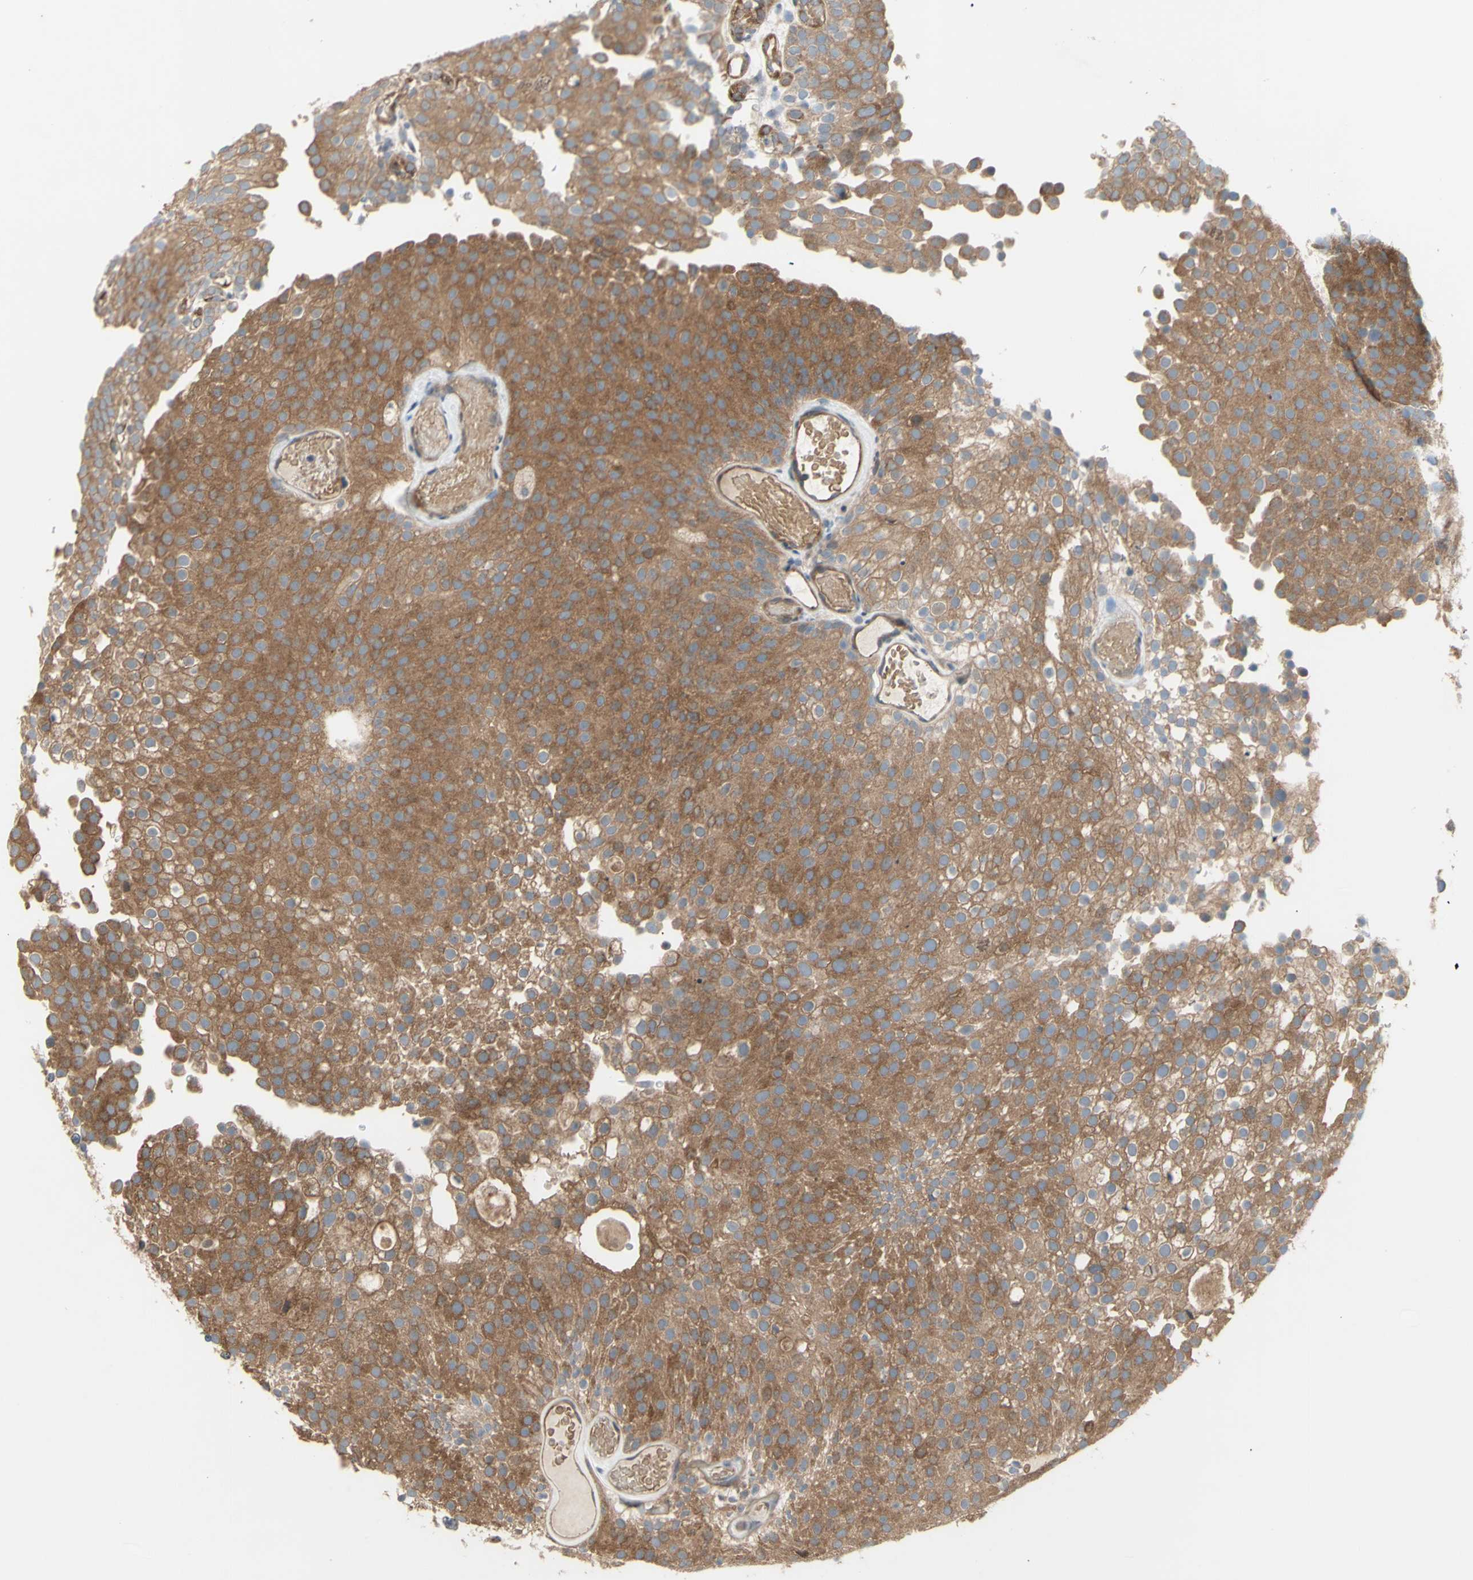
{"staining": {"intensity": "moderate", "quantity": ">75%", "location": "cytoplasmic/membranous"}, "tissue": "urothelial cancer", "cell_type": "Tumor cells", "image_type": "cancer", "snomed": [{"axis": "morphology", "description": "Urothelial carcinoma, Low grade"}, {"axis": "topography", "description": "Urinary bladder"}], "caption": "Tumor cells demonstrate medium levels of moderate cytoplasmic/membranous staining in about >75% of cells in human urothelial carcinoma (low-grade). The protein of interest is shown in brown color, while the nuclei are stained blue.", "gene": "DYNLRB1", "patient": {"sex": "male", "age": 78}}